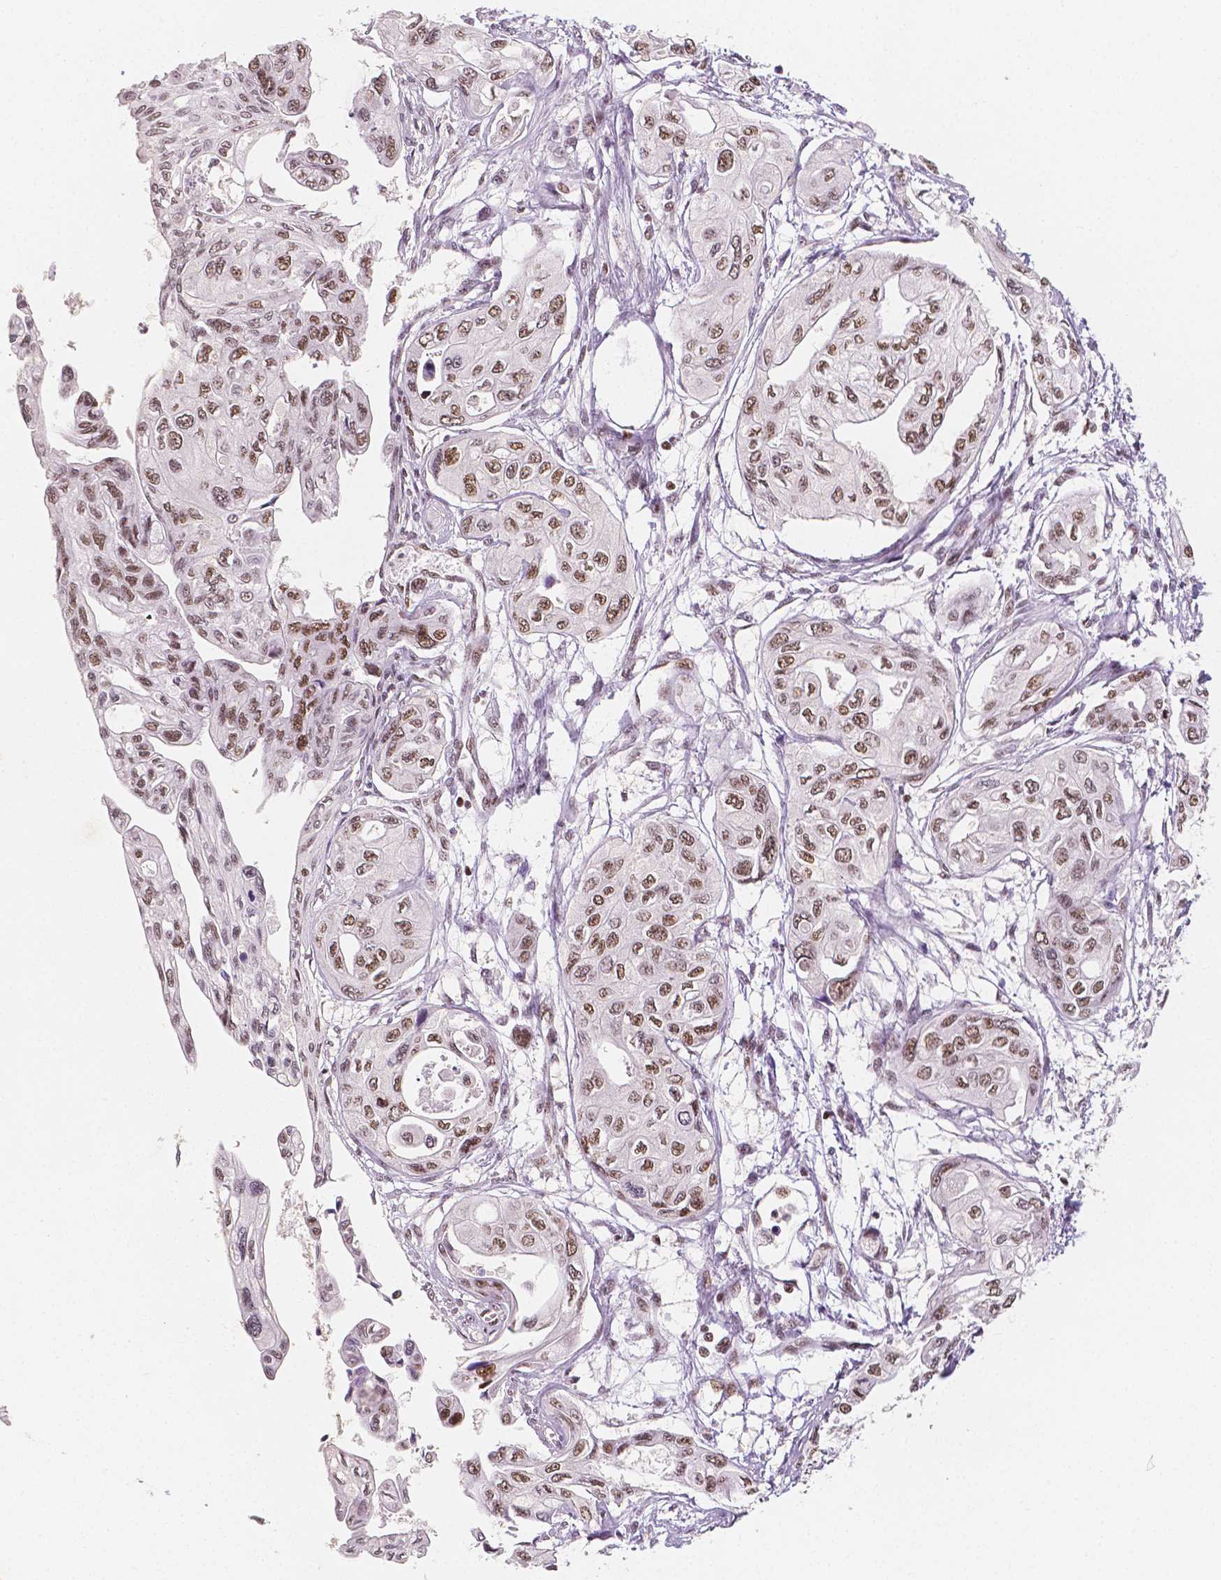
{"staining": {"intensity": "moderate", "quantity": ">75%", "location": "nuclear"}, "tissue": "pancreatic cancer", "cell_type": "Tumor cells", "image_type": "cancer", "snomed": [{"axis": "morphology", "description": "Adenocarcinoma, NOS"}, {"axis": "topography", "description": "Pancreas"}], "caption": "This is a photomicrograph of immunohistochemistry (IHC) staining of pancreatic adenocarcinoma, which shows moderate expression in the nuclear of tumor cells.", "gene": "HDAC1", "patient": {"sex": "female", "age": 76}}